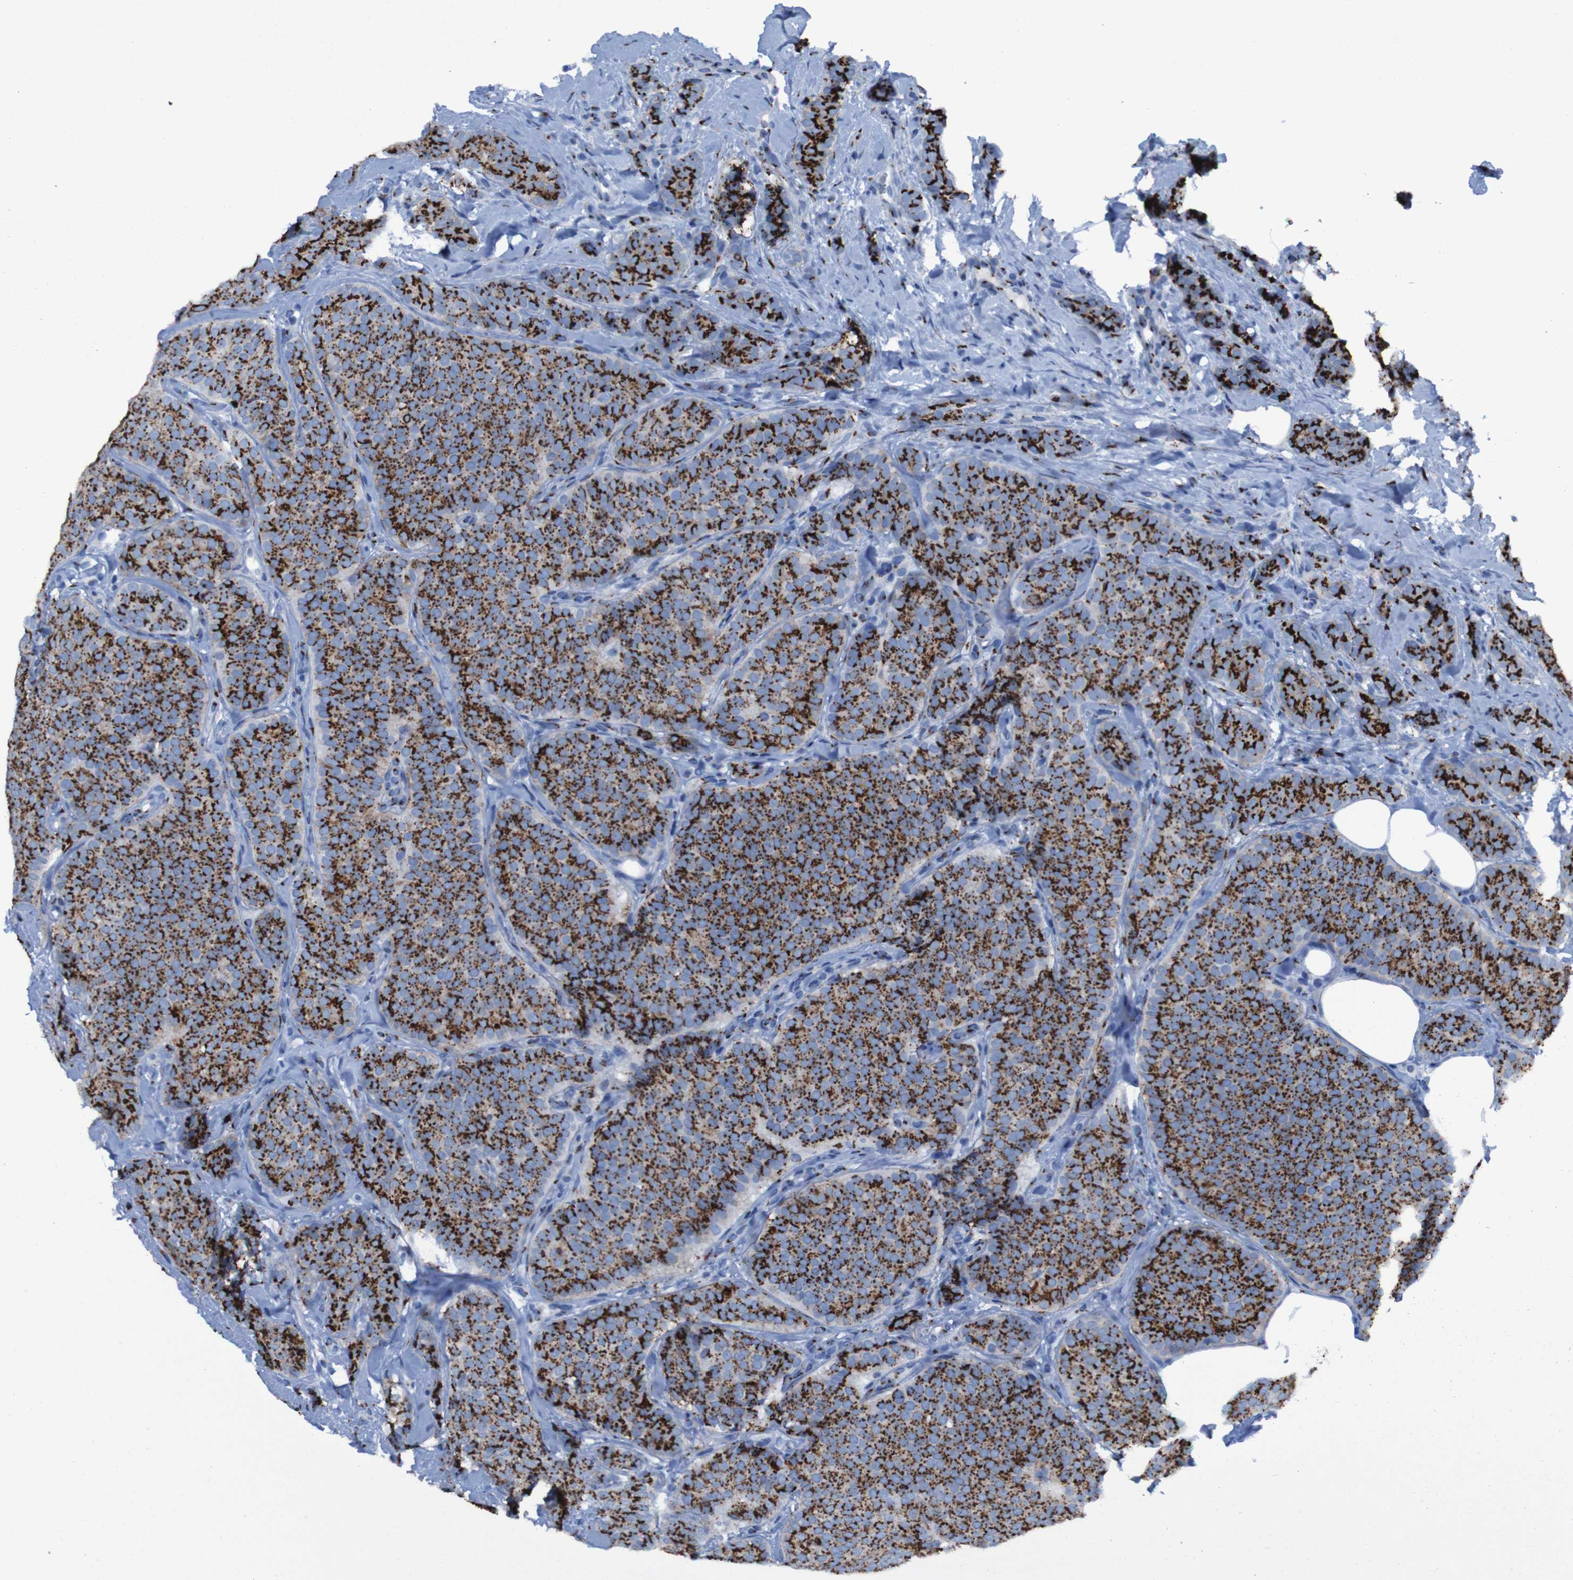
{"staining": {"intensity": "strong", "quantity": ">75%", "location": "cytoplasmic/membranous"}, "tissue": "breast cancer", "cell_type": "Tumor cells", "image_type": "cancer", "snomed": [{"axis": "morphology", "description": "Lobular carcinoma"}, {"axis": "topography", "description": "Skin"}, {"axis": "topography", "description": "Breast"}], "caption": "Brown immunohistochemical staining in human breast lobular carcinoma exhibits strong cytoplasmic/membranous positivity in approximately >75% of tumor cells.", "gene": "GOLM1", "patient": {"sex": "female", "age": 46}}